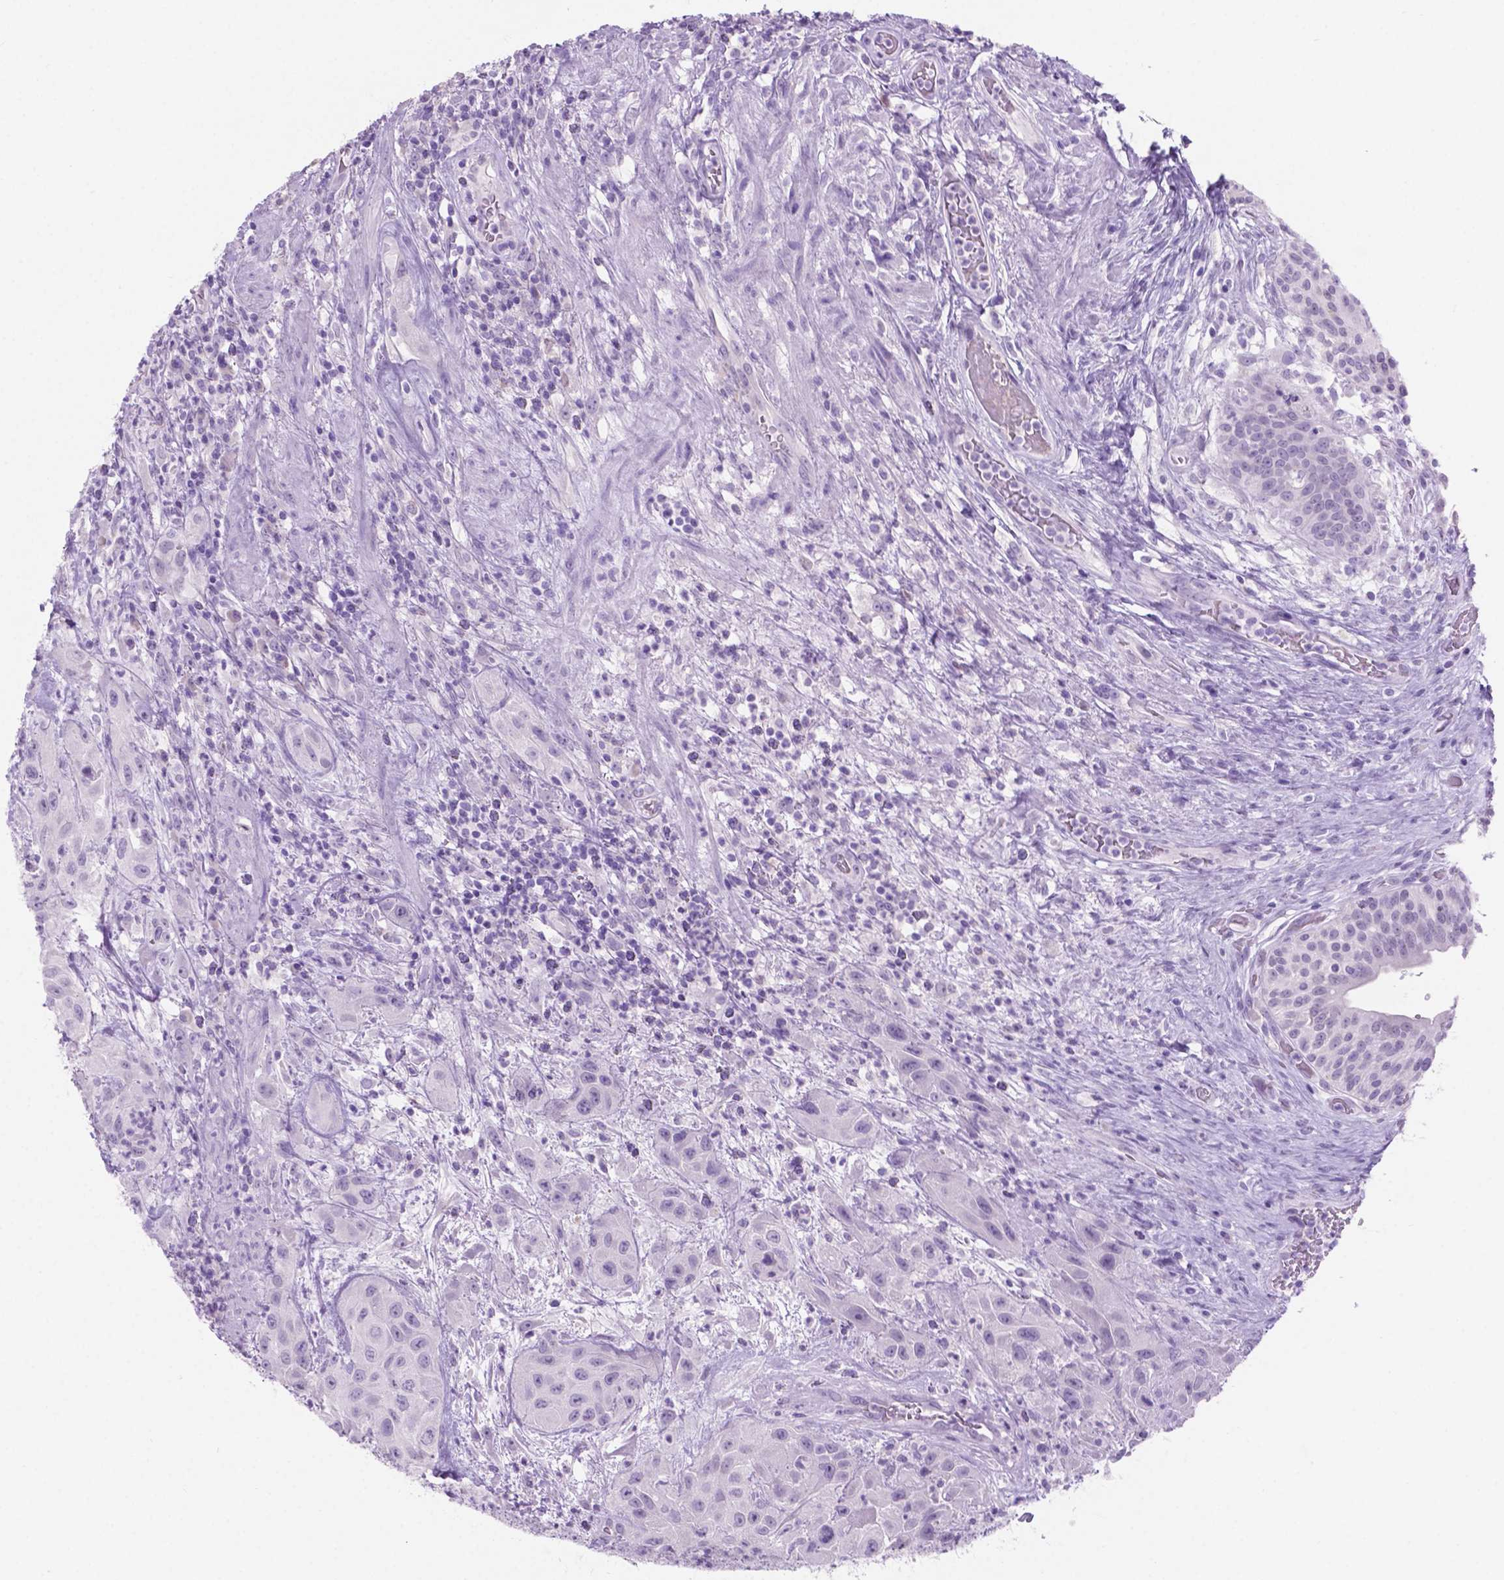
{"staining": {"intensity": "negative", "quantity": "none", "location": "none"}, "tissue": "urothelial cancer", "cell_type": "Tumor cells", "image_type": "cancer", "snomed": [{"axis": "morphology", "description": "Urothelial carcinoma, High grade"}, {"axis": "topography", "description": "Urinary bladder"}], "caption": "The image displays no significant positivity in tumor cells of urothelial cancer.", "gene": "GRIN2B", "patient": {"sex": "male", "age": 79}}